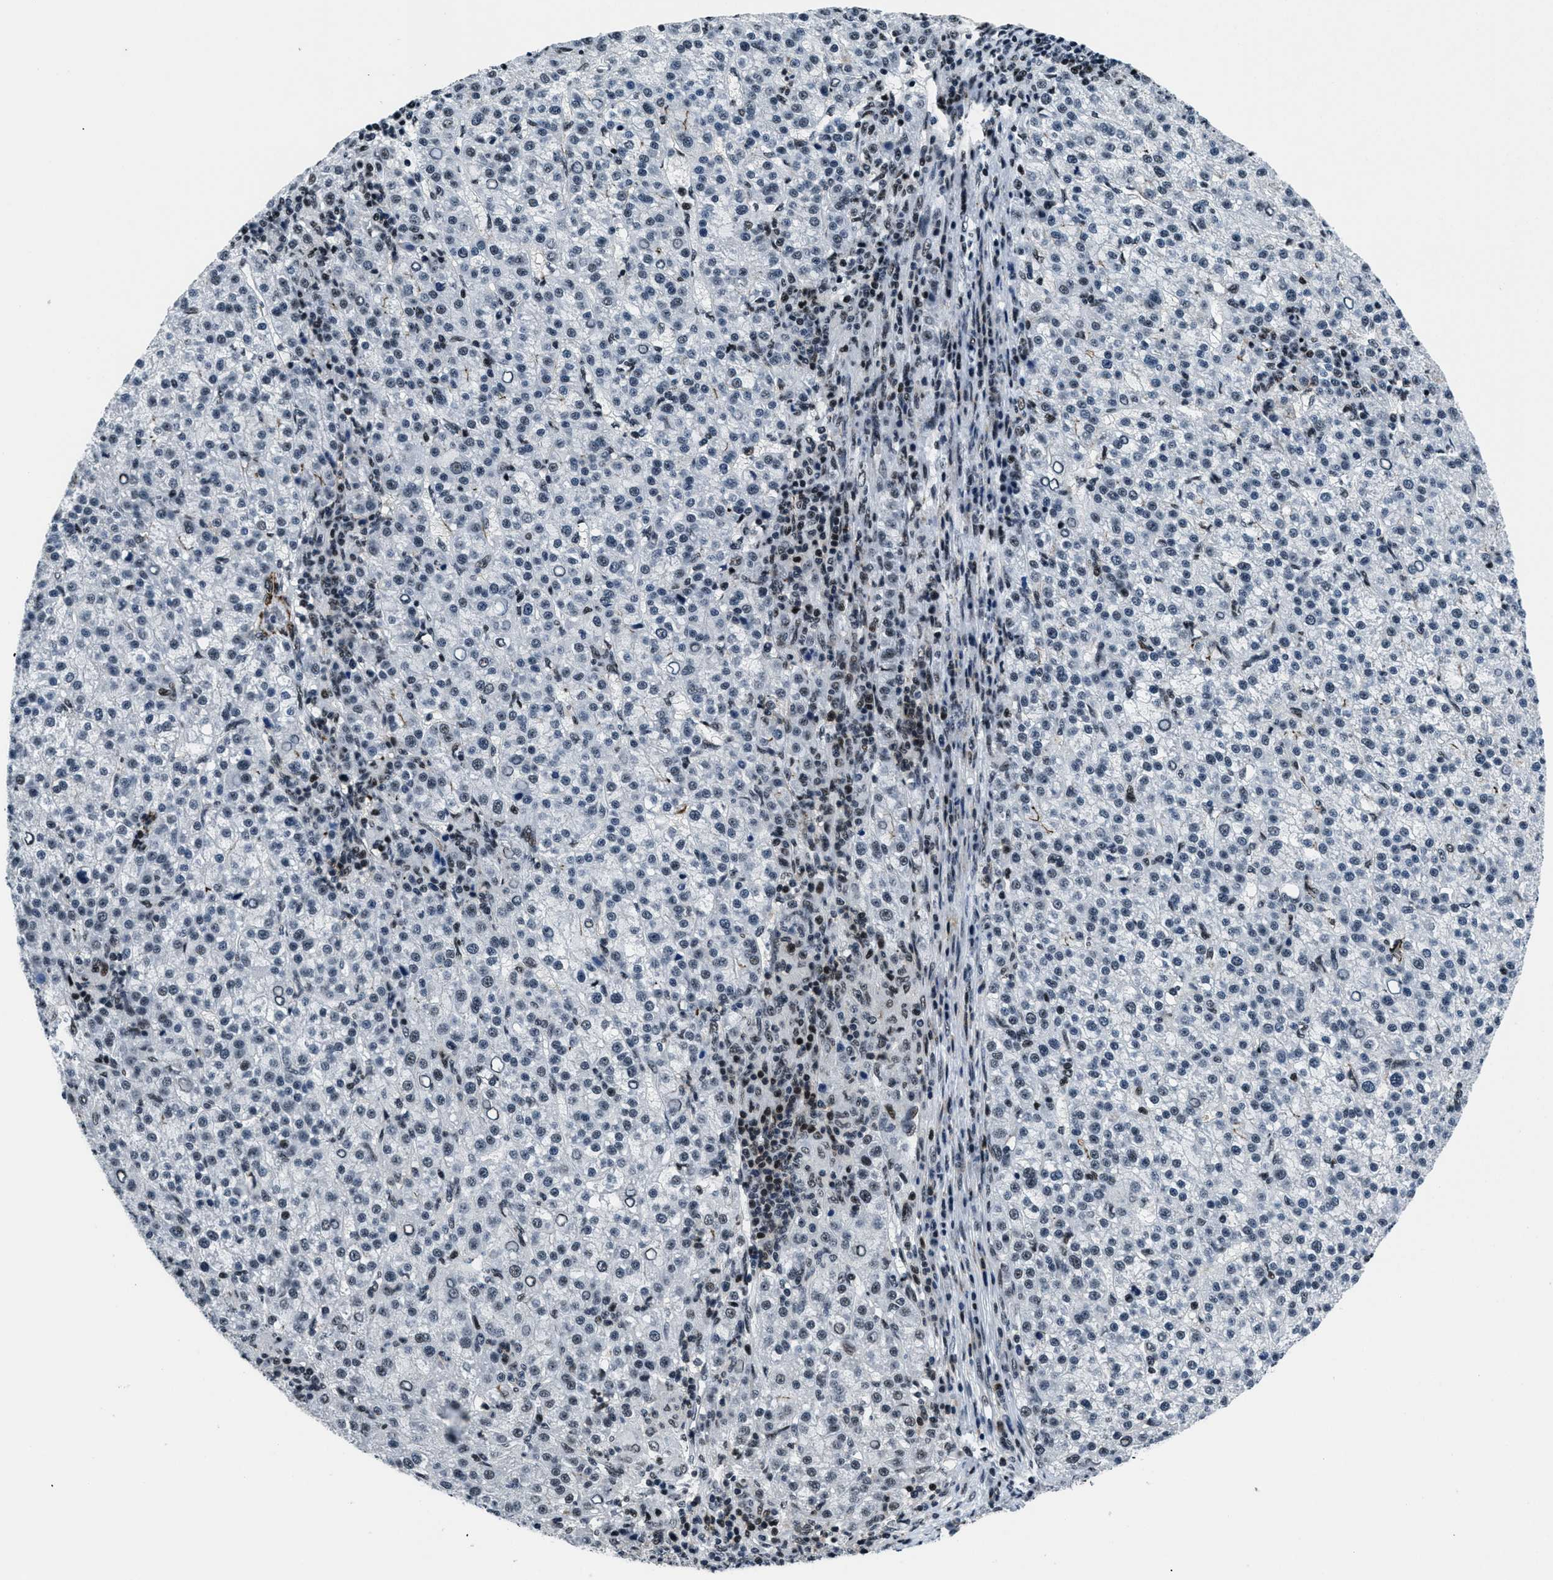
{"staining": {"intensity": "strong", "quantity": "<25%", "location": "nuclear"}, "tissue": "liver cancer", "cell_type": "Tumor cells", "image_type": "cancer", "snomed": [{"axis": "morphology", "description": "Carcinoma, Hepatocellular, NOS"}, {"axis": "topography", "description": "Liver"}], "caption": "About <25% of tumor cells in human hepatocellular carcinoma (liver) exhibit strong nuclear protein staining as visualized by brown immunohistochemical staining.", "gene": "SMARCB1", "patient": {"sex": "female", "age": 58}}